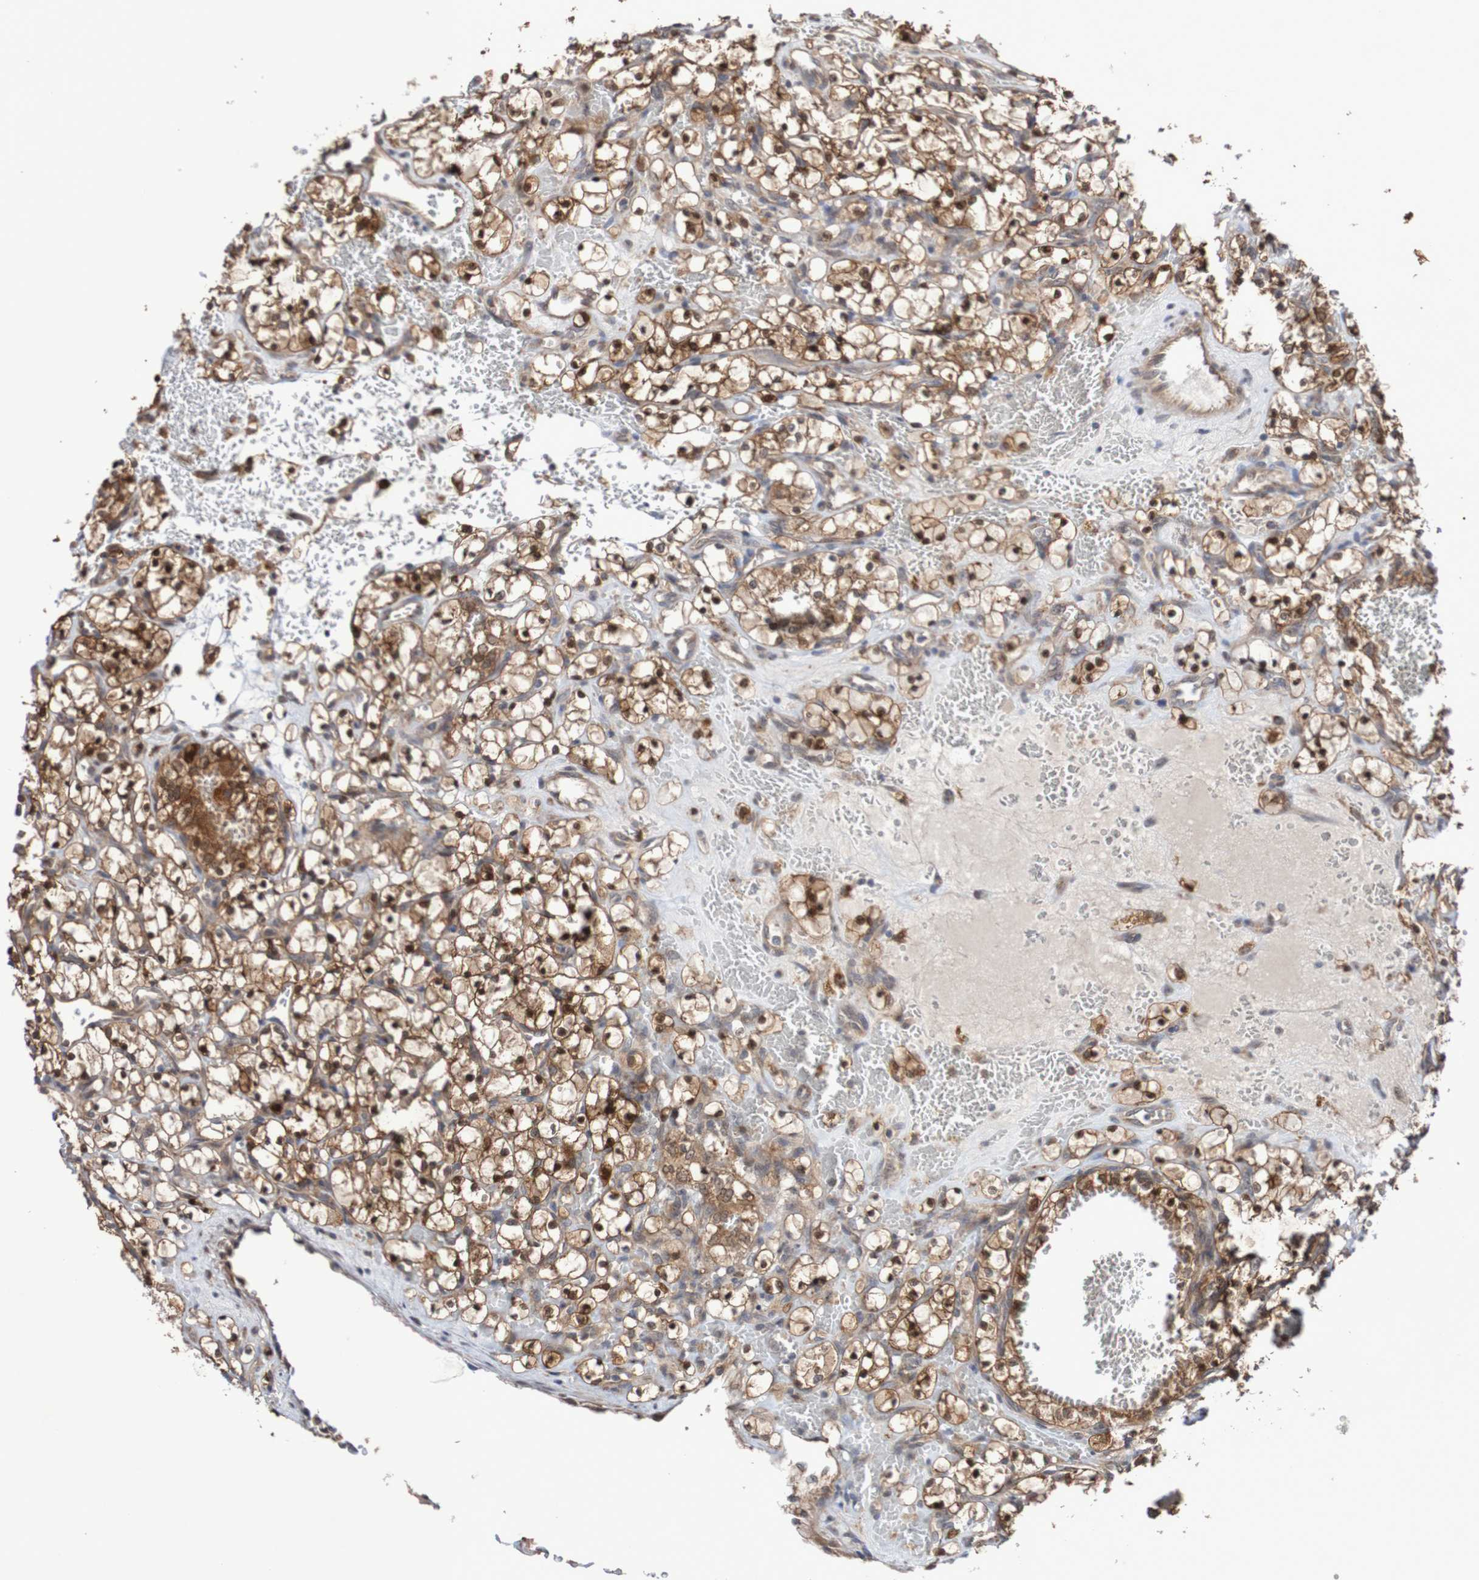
{"staining": {"intensity": "moderate", "quantity": ">75%", "location": "cytoplasmic/membranous,nuclear"}, "tissue": "renal cancer", "cell_type": "Tumor cells", "image_type": "cancer", "snomed": [{"axis": "morphology", "description": "Adenocarcinoma, NOS"}, {"axis": "topography", "description": "Kidney"}], "caption": "A high-resolution image shows immunohistochemistry (IHC) staining of renal cancer (adenocarcinoma), which exhibits moderate cytoplasmic/membranous and nuclear staining in approximately >75% of tumor cells.", "gene": "PHPT1", "patient": {"sex": "female", "age": 69}}